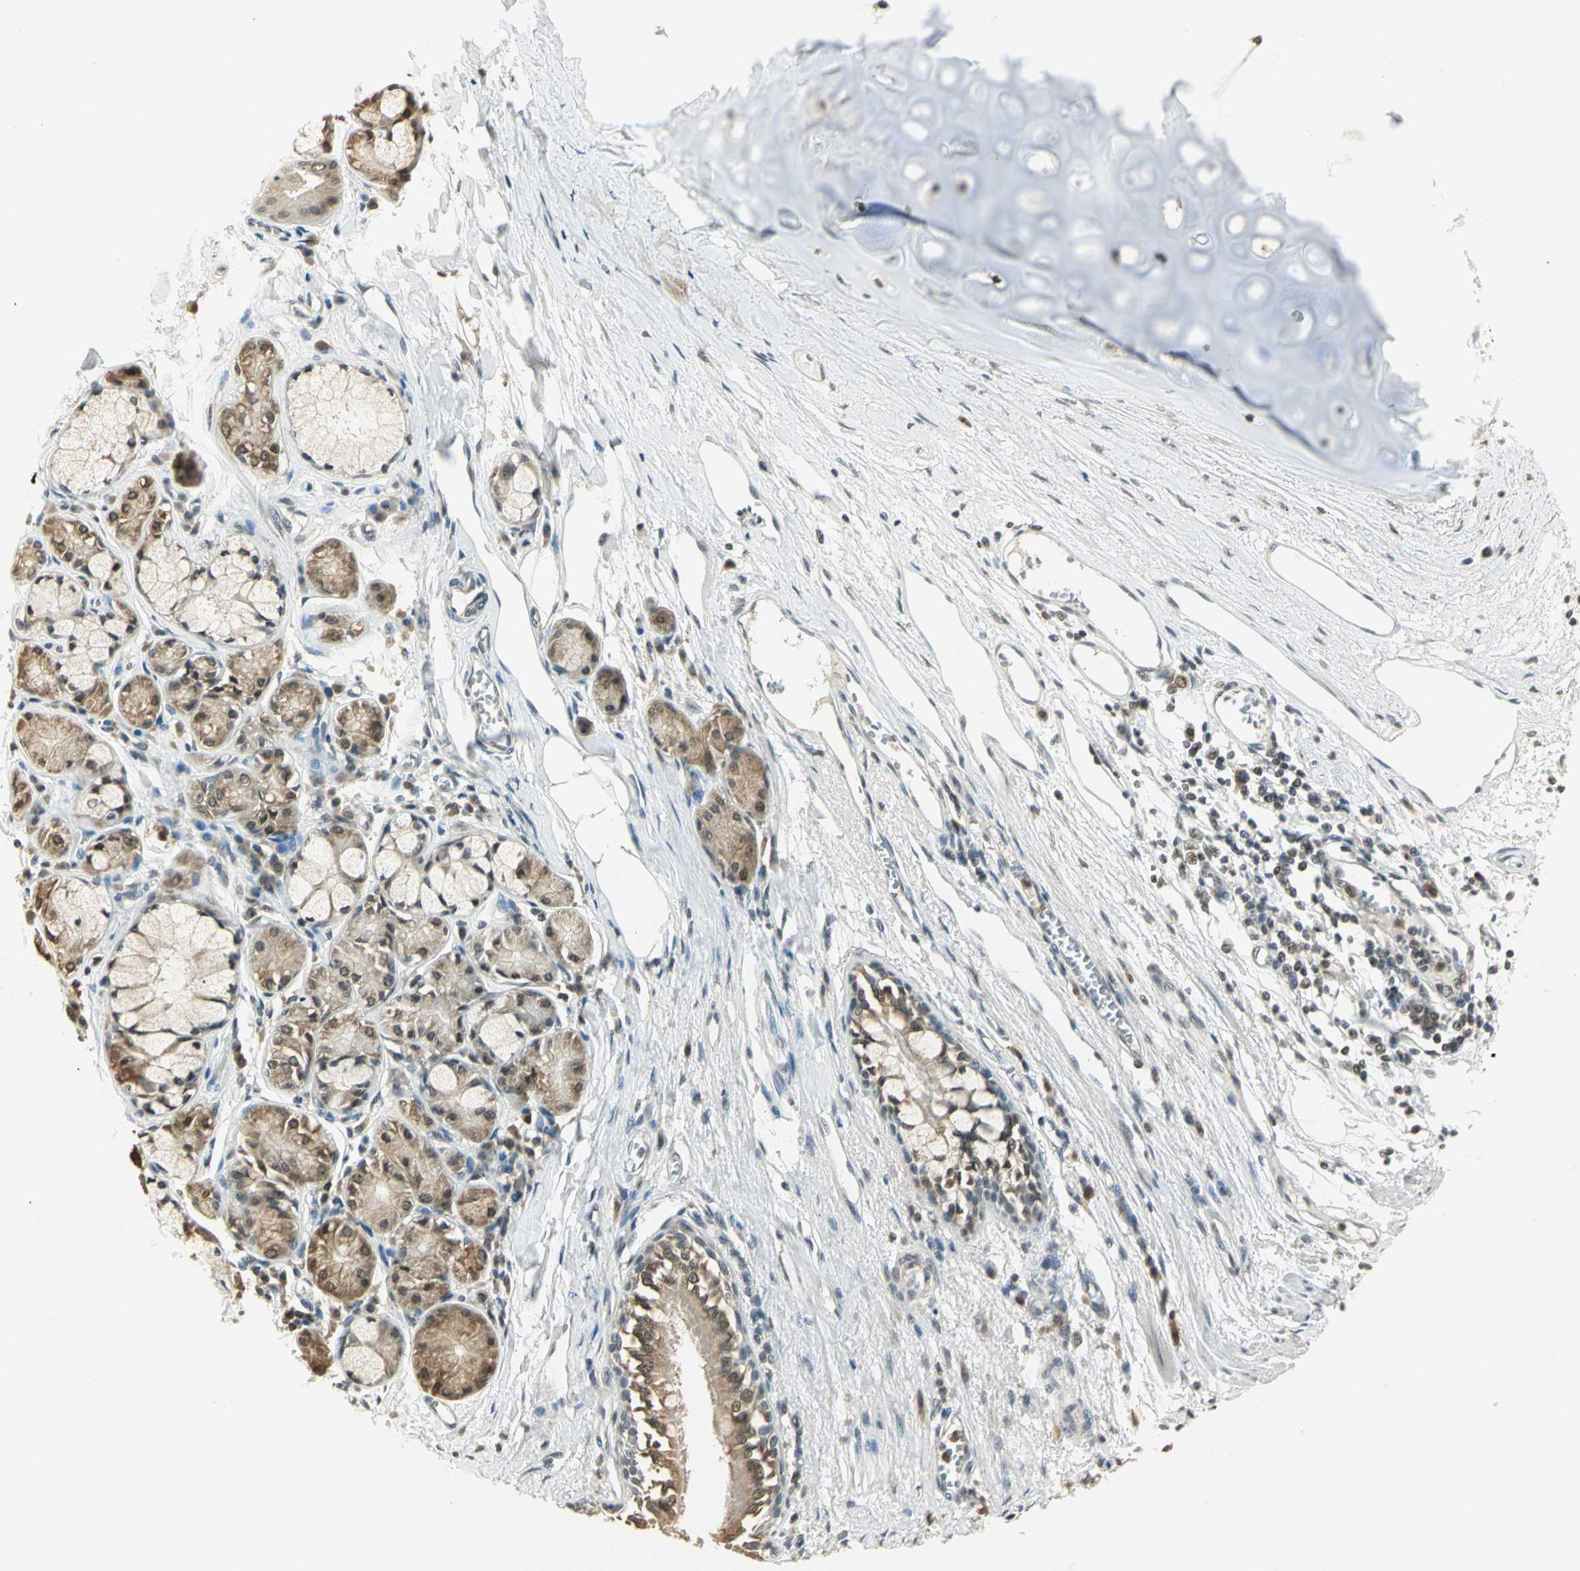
{"staining": {"intensity": "moderate", "quantity": "25%-75%", "location": "cytoplasmic/membranous"}, "tissue": "bronchus", "cell_type": "Respiratory epithelial cells", "image_type": "normal", "snomed": [{"axis": "morphology", "description": "Normal tissue, NOS"}, {"axis": "topography", "description": "Bronchus"}, {"axis": "topography", "description": "Lung"}], "caption": "This micrograph exhibits unremarkable bronchus stained with IHC to label a protein in brown. The cytoplasmic/membranous of respiratory epithelial cells show moderate positivity for the protein. Nuclei are counter-stained blue.", "gene": "SMARCA5", "patient": {"sex": "female", "age": 56}}